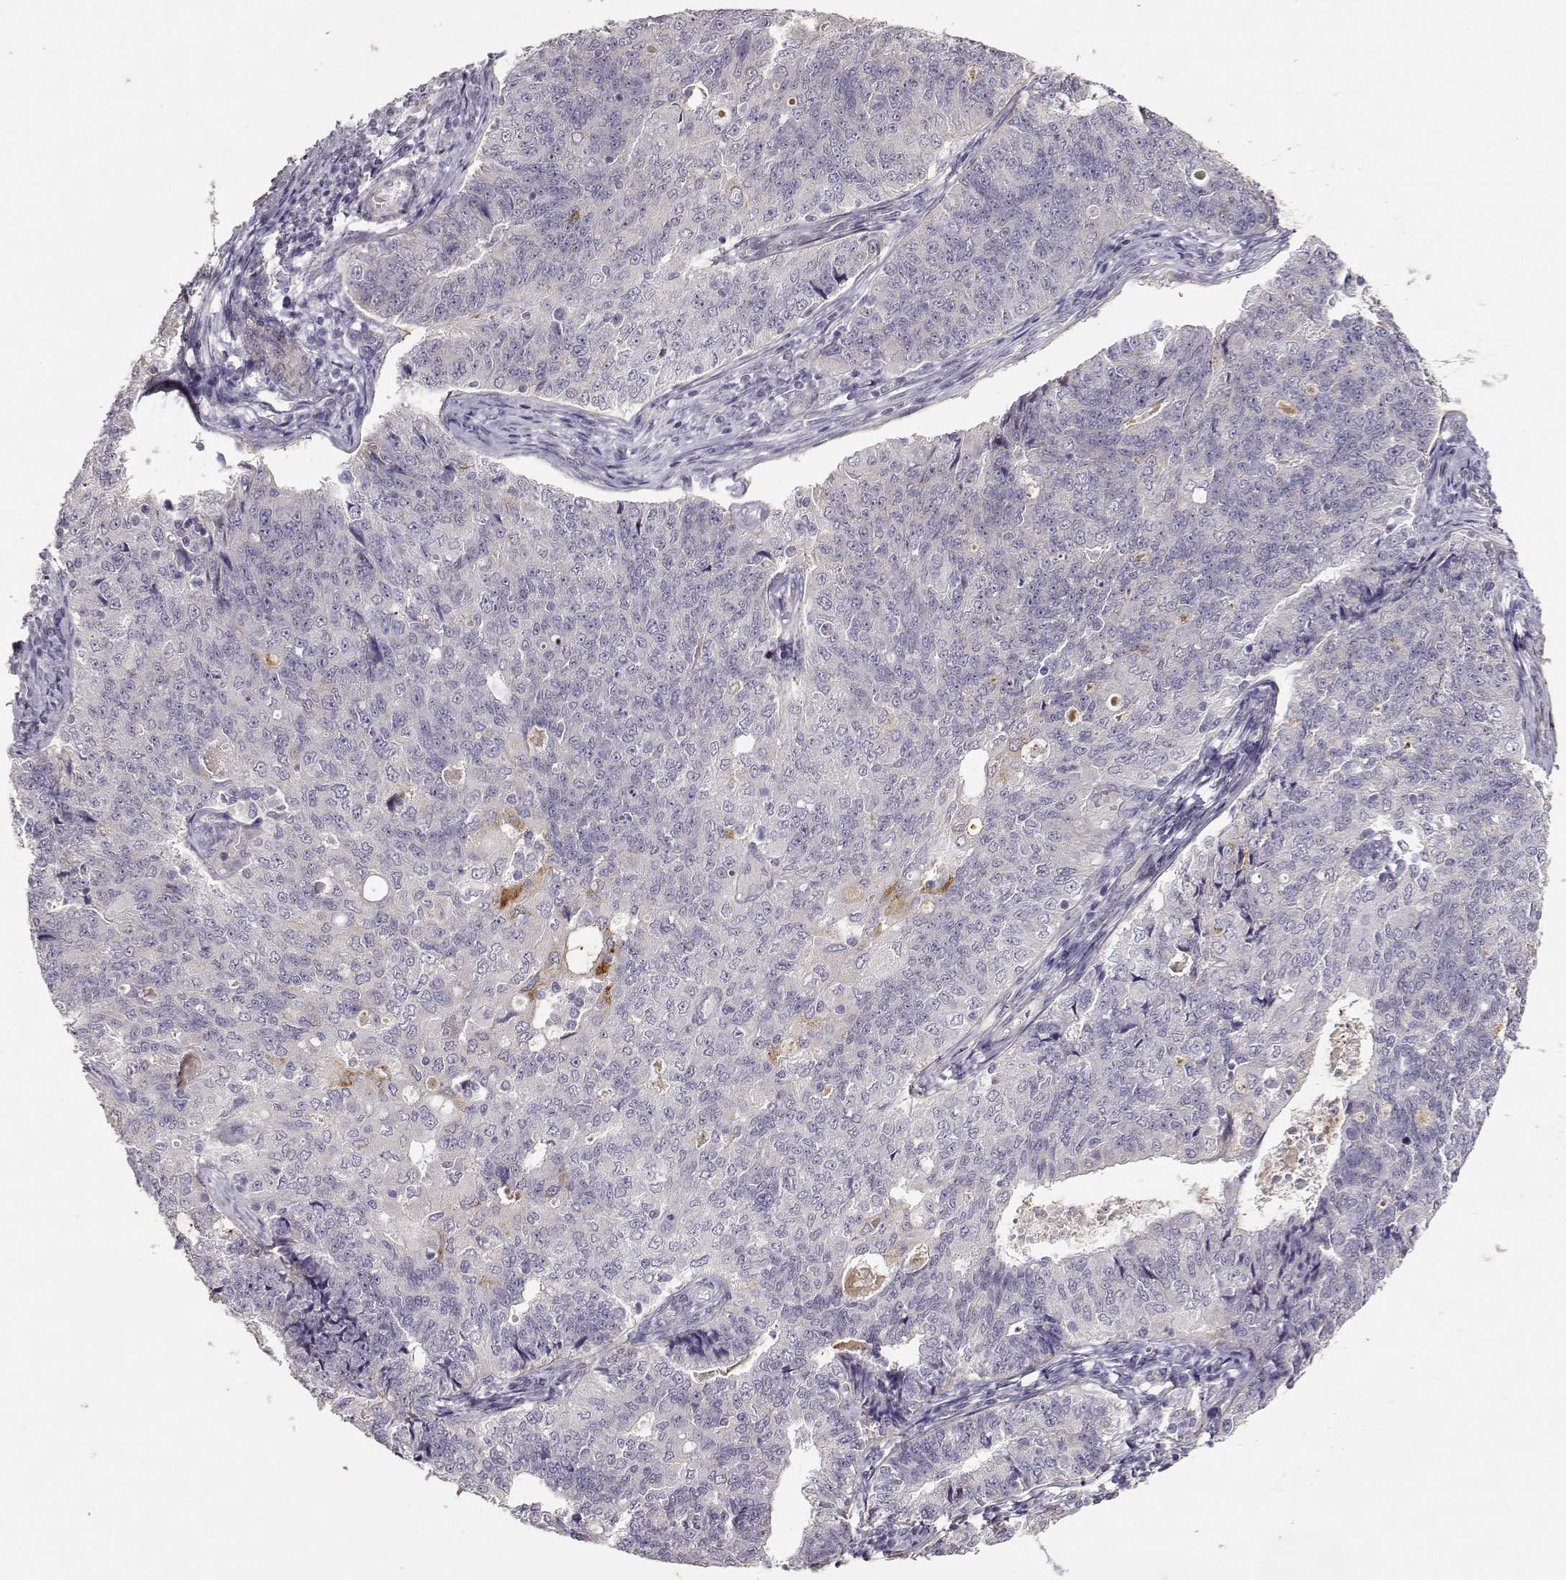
{"staining": {"intensity": "negative", "quantity": "none", "location": "none"}, "tissue": "endometrial cancer", "cell_type": "Tumor cells", "image_type": "cancer", "snomed": [{"axis": "morphology", "description": "Adenocarcinoma, NOS"}, {"axis": "topography", "description": "Endometrium"}], "caption": "Immunohistochemical staining of endometrial adenocarcinoma exhibits no significant positivity in tumor cells.", "gene": "LAMA5", "patient": {"sex": "female", "age": 43}}